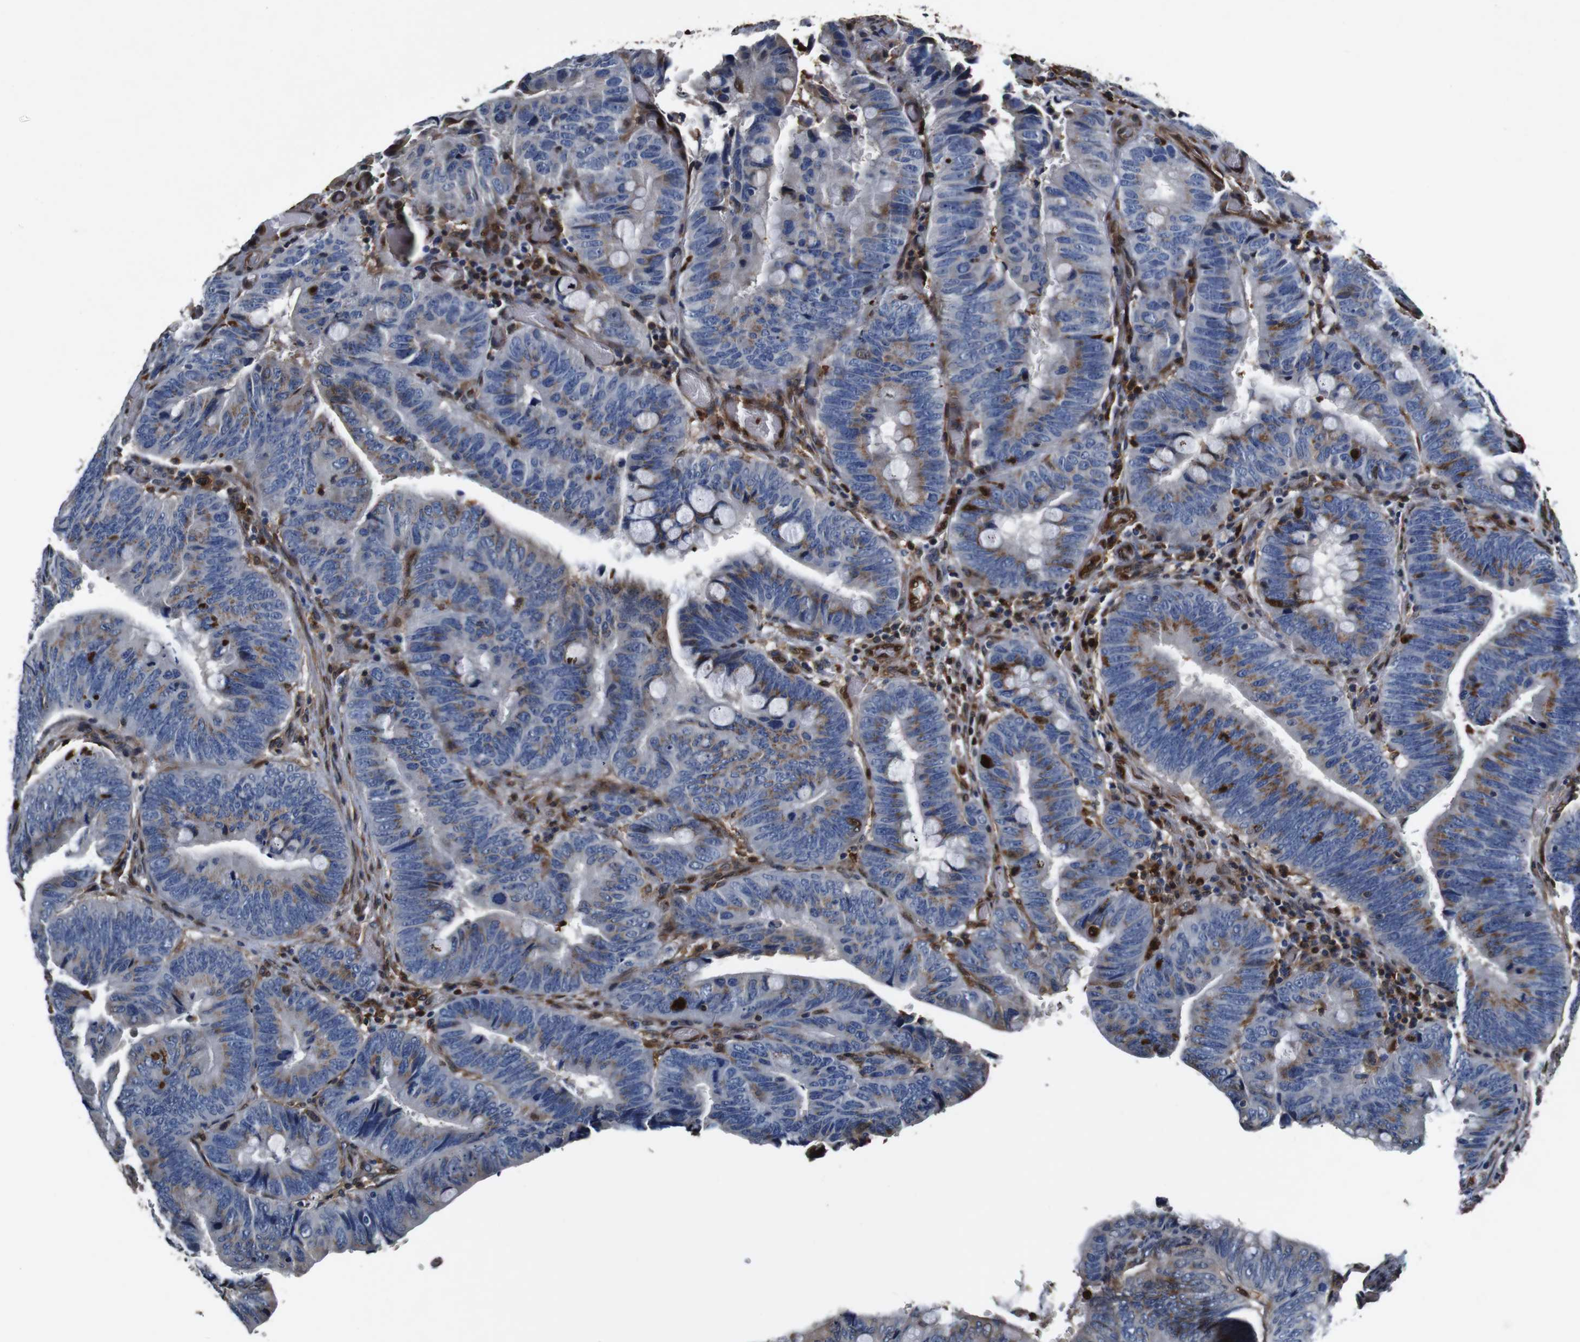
{"staining": {"intensity": "moderate", "quantity": "<25%", "location": "cytoplasmic/membranous"}, "tissue": "colorectal cancer", "cell_type": "Tumor cells", "image_type": "cancer", "snomed": [{"axis": "morphology", "description": "Normal tissue, NOS"}, {"axis": "morphology", "description": "Adenocarcinoma, NOS"}, {"axis": "topography", "description": "Rectum"}, {"axis": "topography", "description": "Peripheral nerve tissue"}], "caption": "Moderate cytoplasmic/membranous positivity is present in about <25% of tumor cells in colorectal adenocarcinoma.", "gene": "ANXA1", "patient": {"sex": "male", "age": 92}}